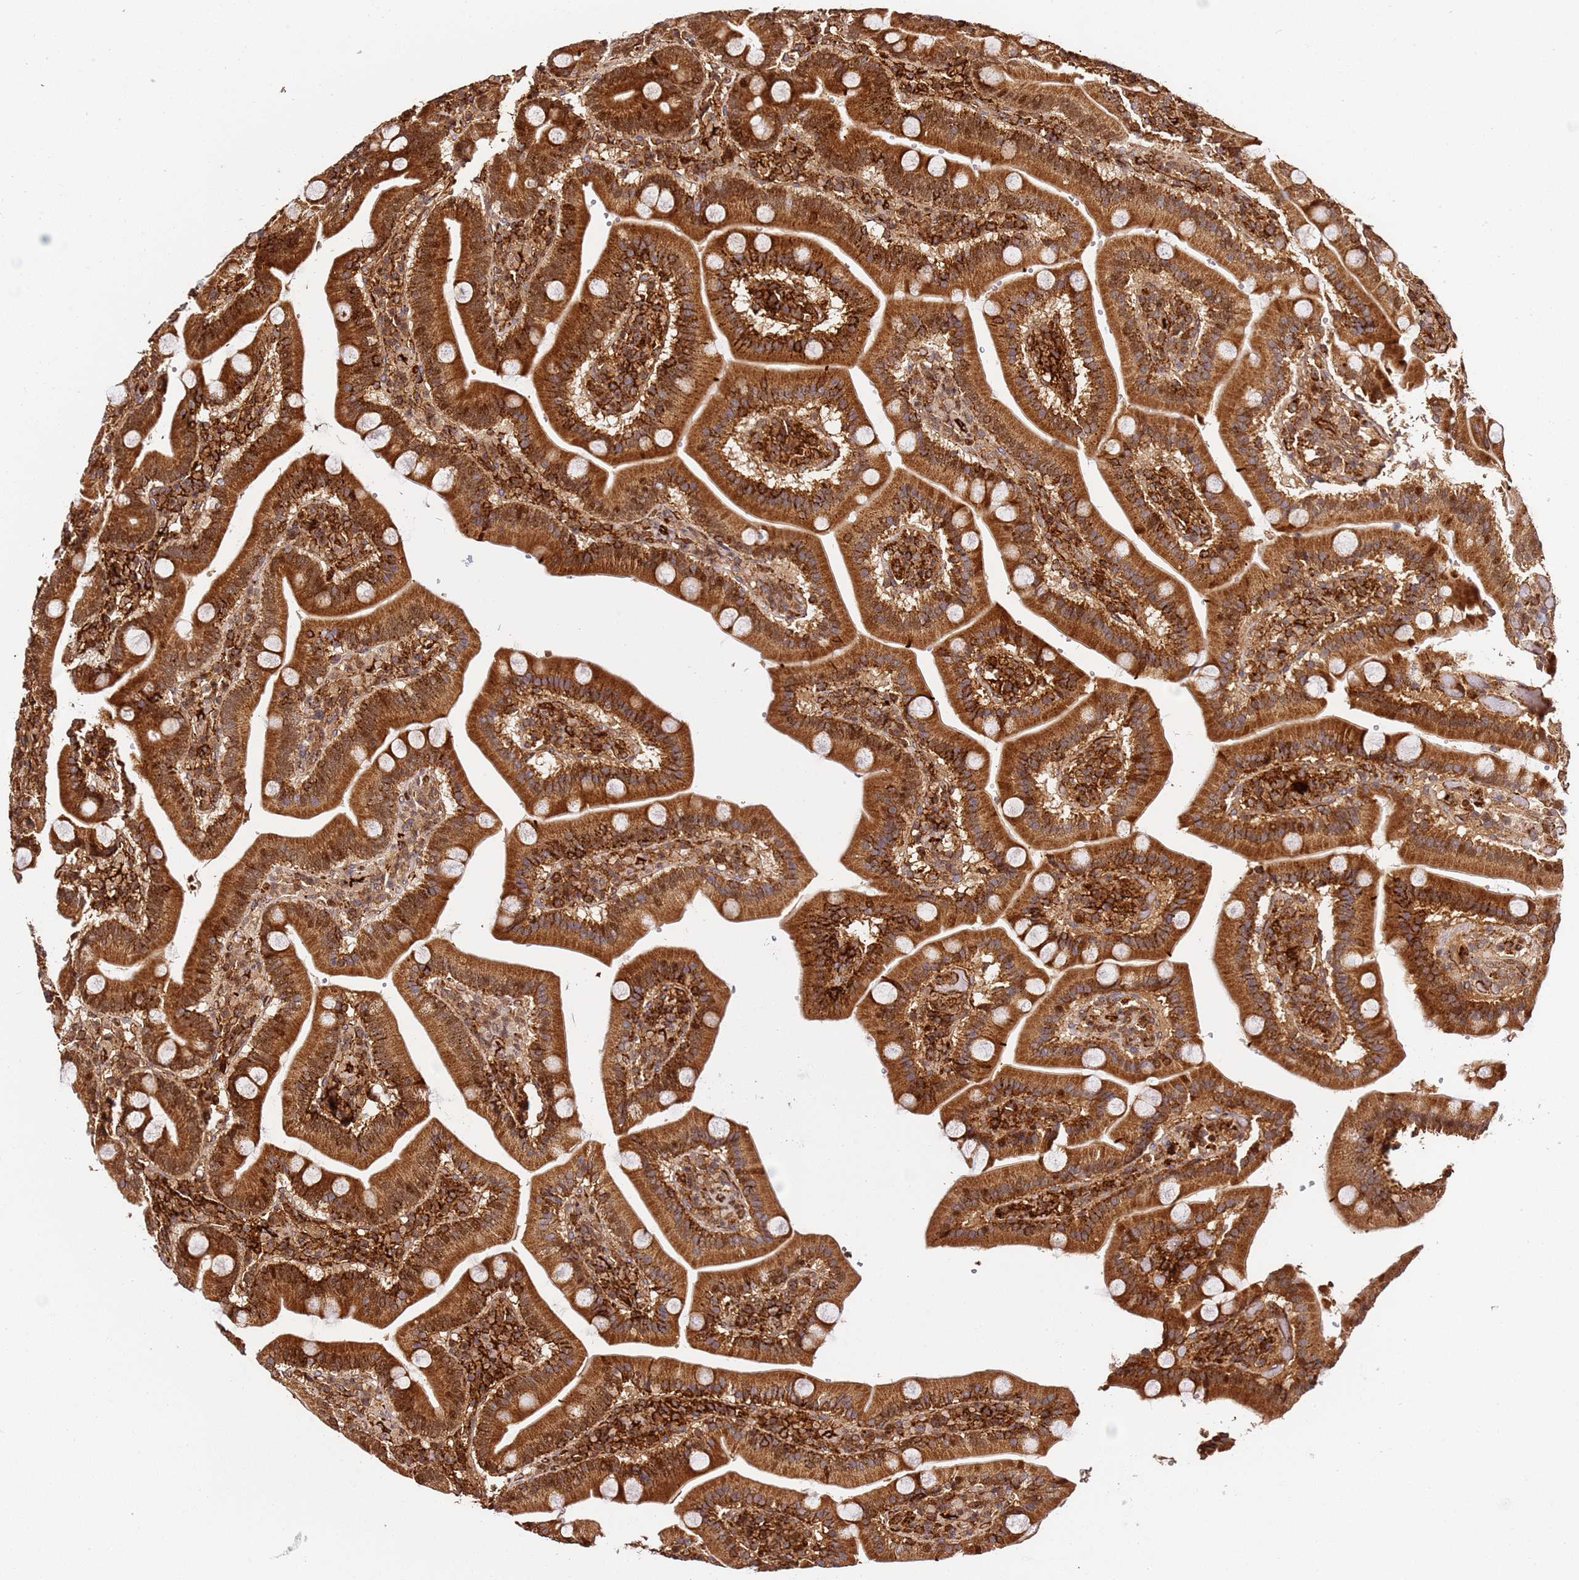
{"staining": {"intensity": "strong", "quantity": ">75%", "location": "cytoplasmic/membranous,nuclear"}, "tissue": "duodenum", "cell_type": "Glandular cells", "image_type": "normal", "snomed": [{"axis": "morphology", "description": "Normal tissue, NOS"}, {"axis": "topography", "description": "Duodenum"}], "caption": "About >75% of glandular cells in unremarkable human duodenum display strong cytoplasmic/membranous,nuclear protein positivity as visualized by brown immunohistochemical staining.", "gene": "SMOX", "patient": {"sex": "female", "age": 62}}